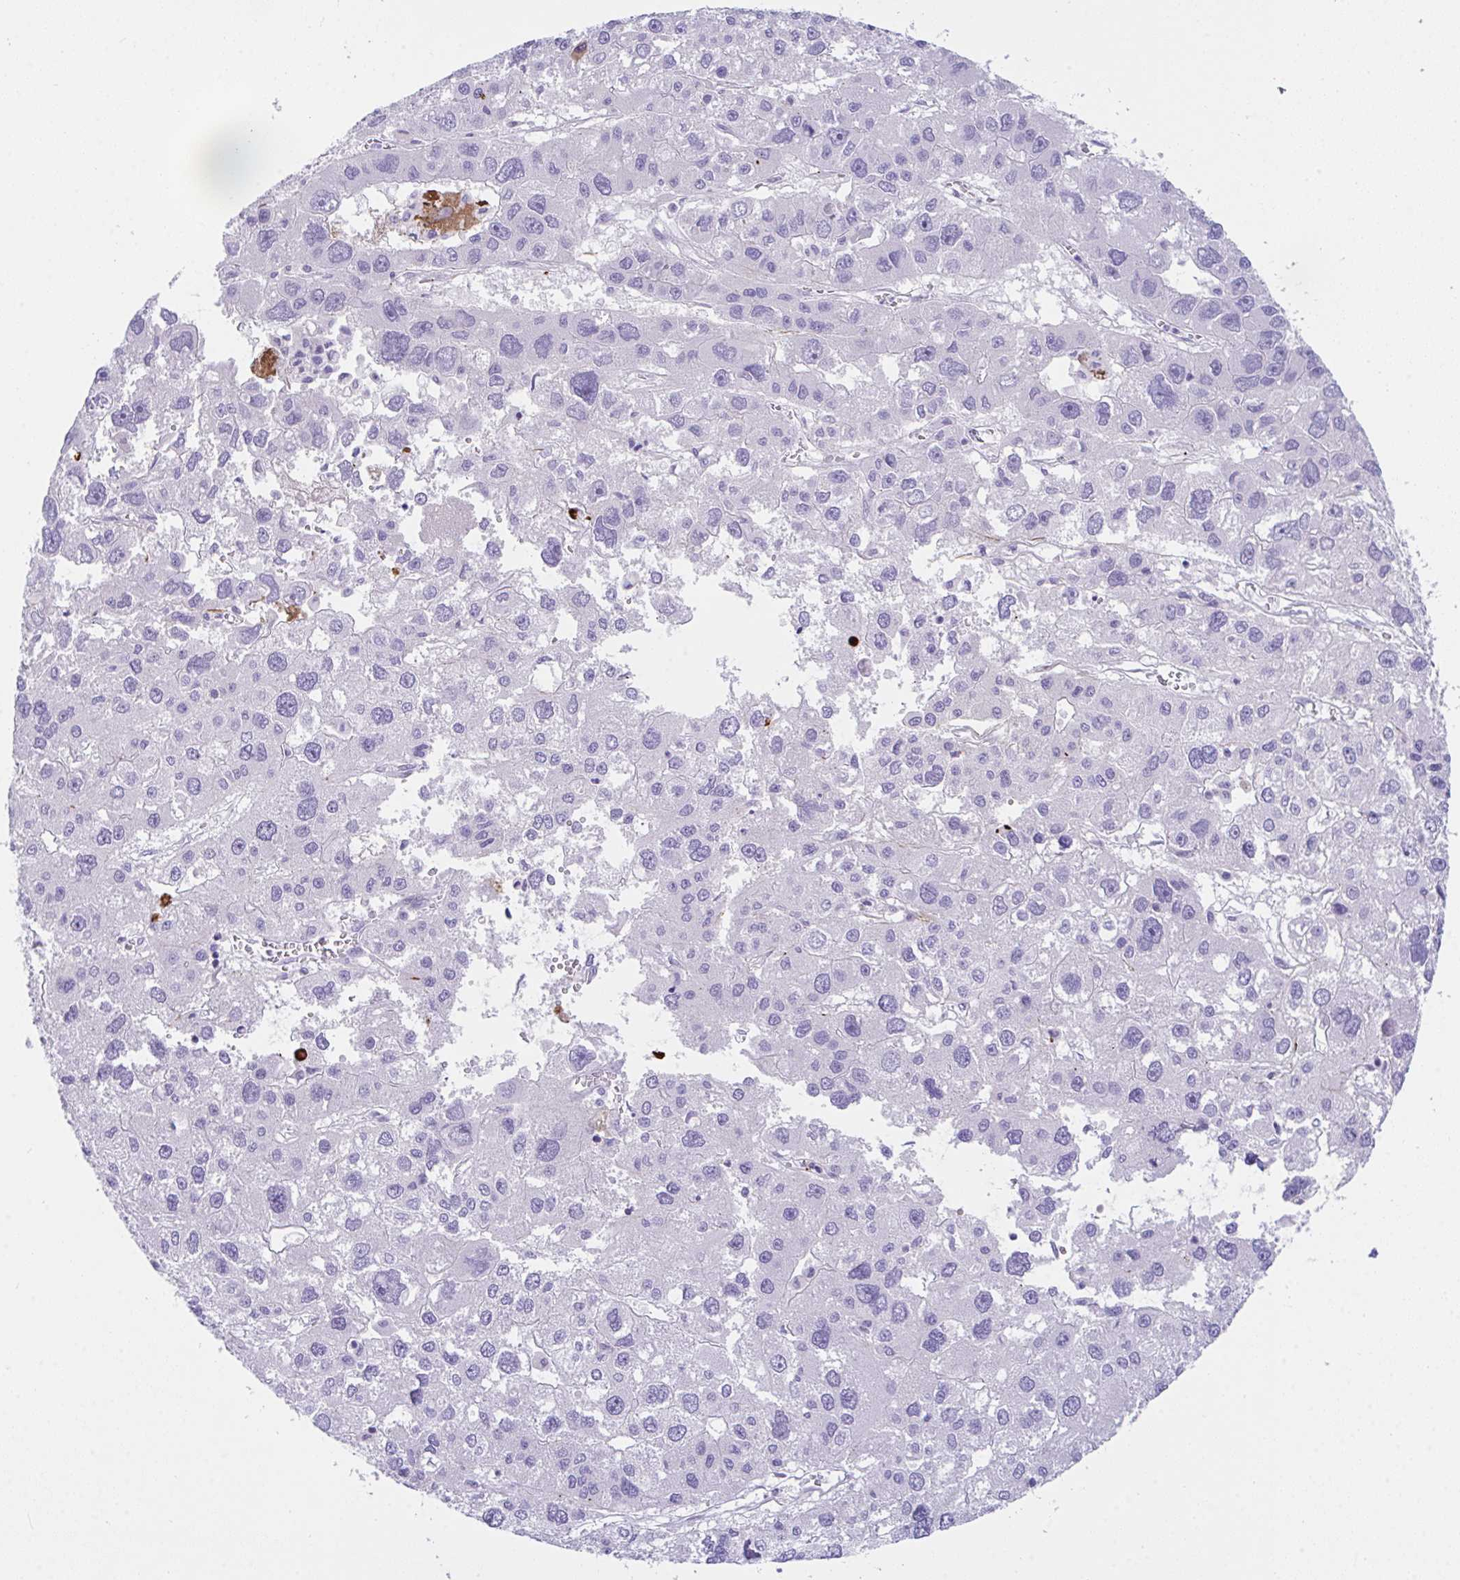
{"staining": {"intensity": "negative", "quantity": "none", "location": "none"}, "tissue": "liver cancer", "cell_type": "Tumor cells", "image_type": "cancer", "snomed": [{"axis": "morphology", "description": "Carcinoma, Hepatocellular, NOS"}, {"axis": "topography", "description": "Liver"}], "caption": "The IHC histopathology image has no significant expression in tumor cells of liver cancer (hepatocellular carcinoma) tissue.", "gene": "KMT2E", "patient": {"sex": "male", "age": 73}}